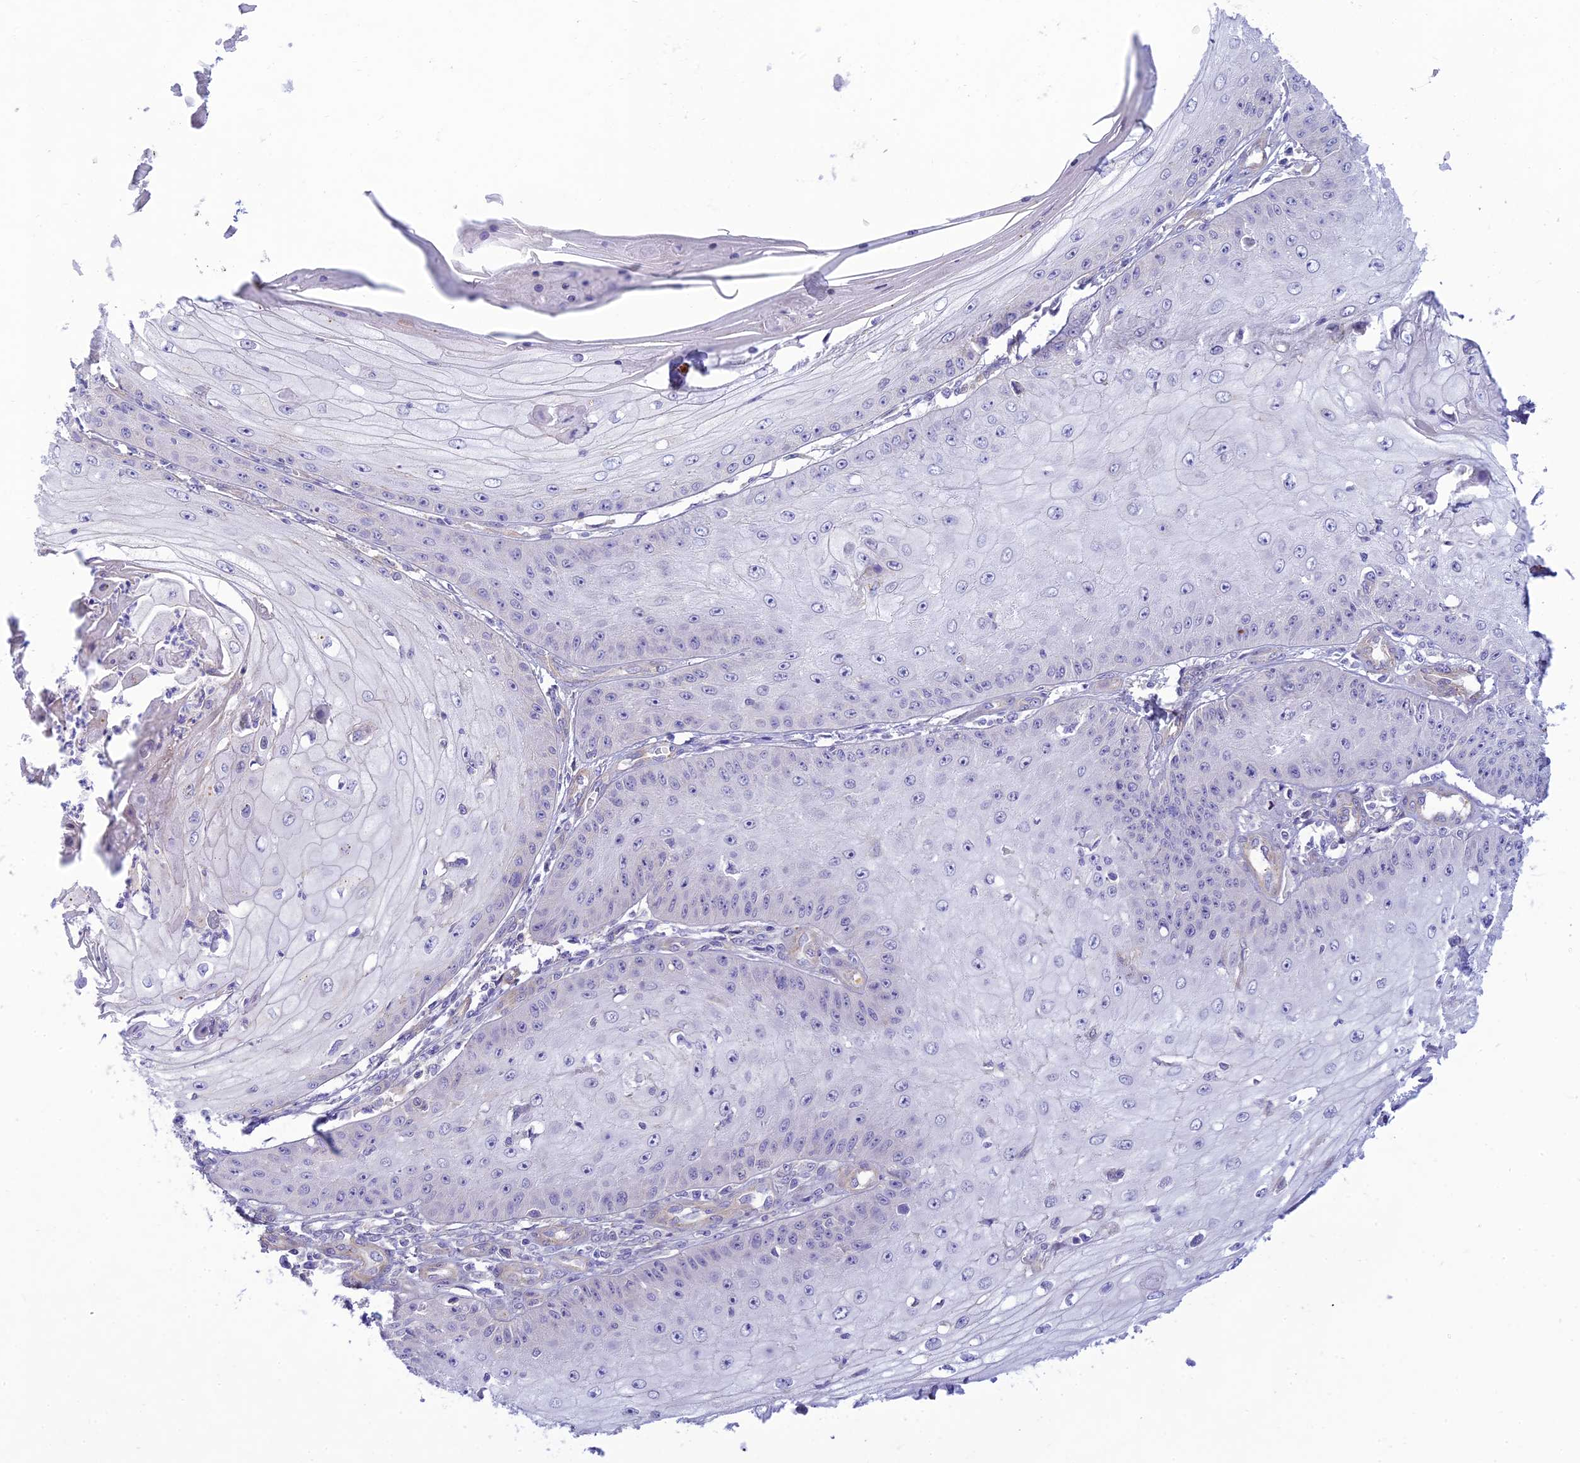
{"staining": {"intensity": "negative", "quantity": "none", "location": "none"}, "tissue": "skin cancer", "cell_type": "Tumor cells", "image_type": "cancer", "snomed": [{"axis": "morphology", "description": "Squamous cell carcinoma, NOS"}, {"axis": "topography", "description": "Skin"}], "caption": "Histopathology image shows no protein expression in tumor cells of skin cancer tissue.", "gene": "FBXW4", "patient": {"sex": "male", "age": 70}}